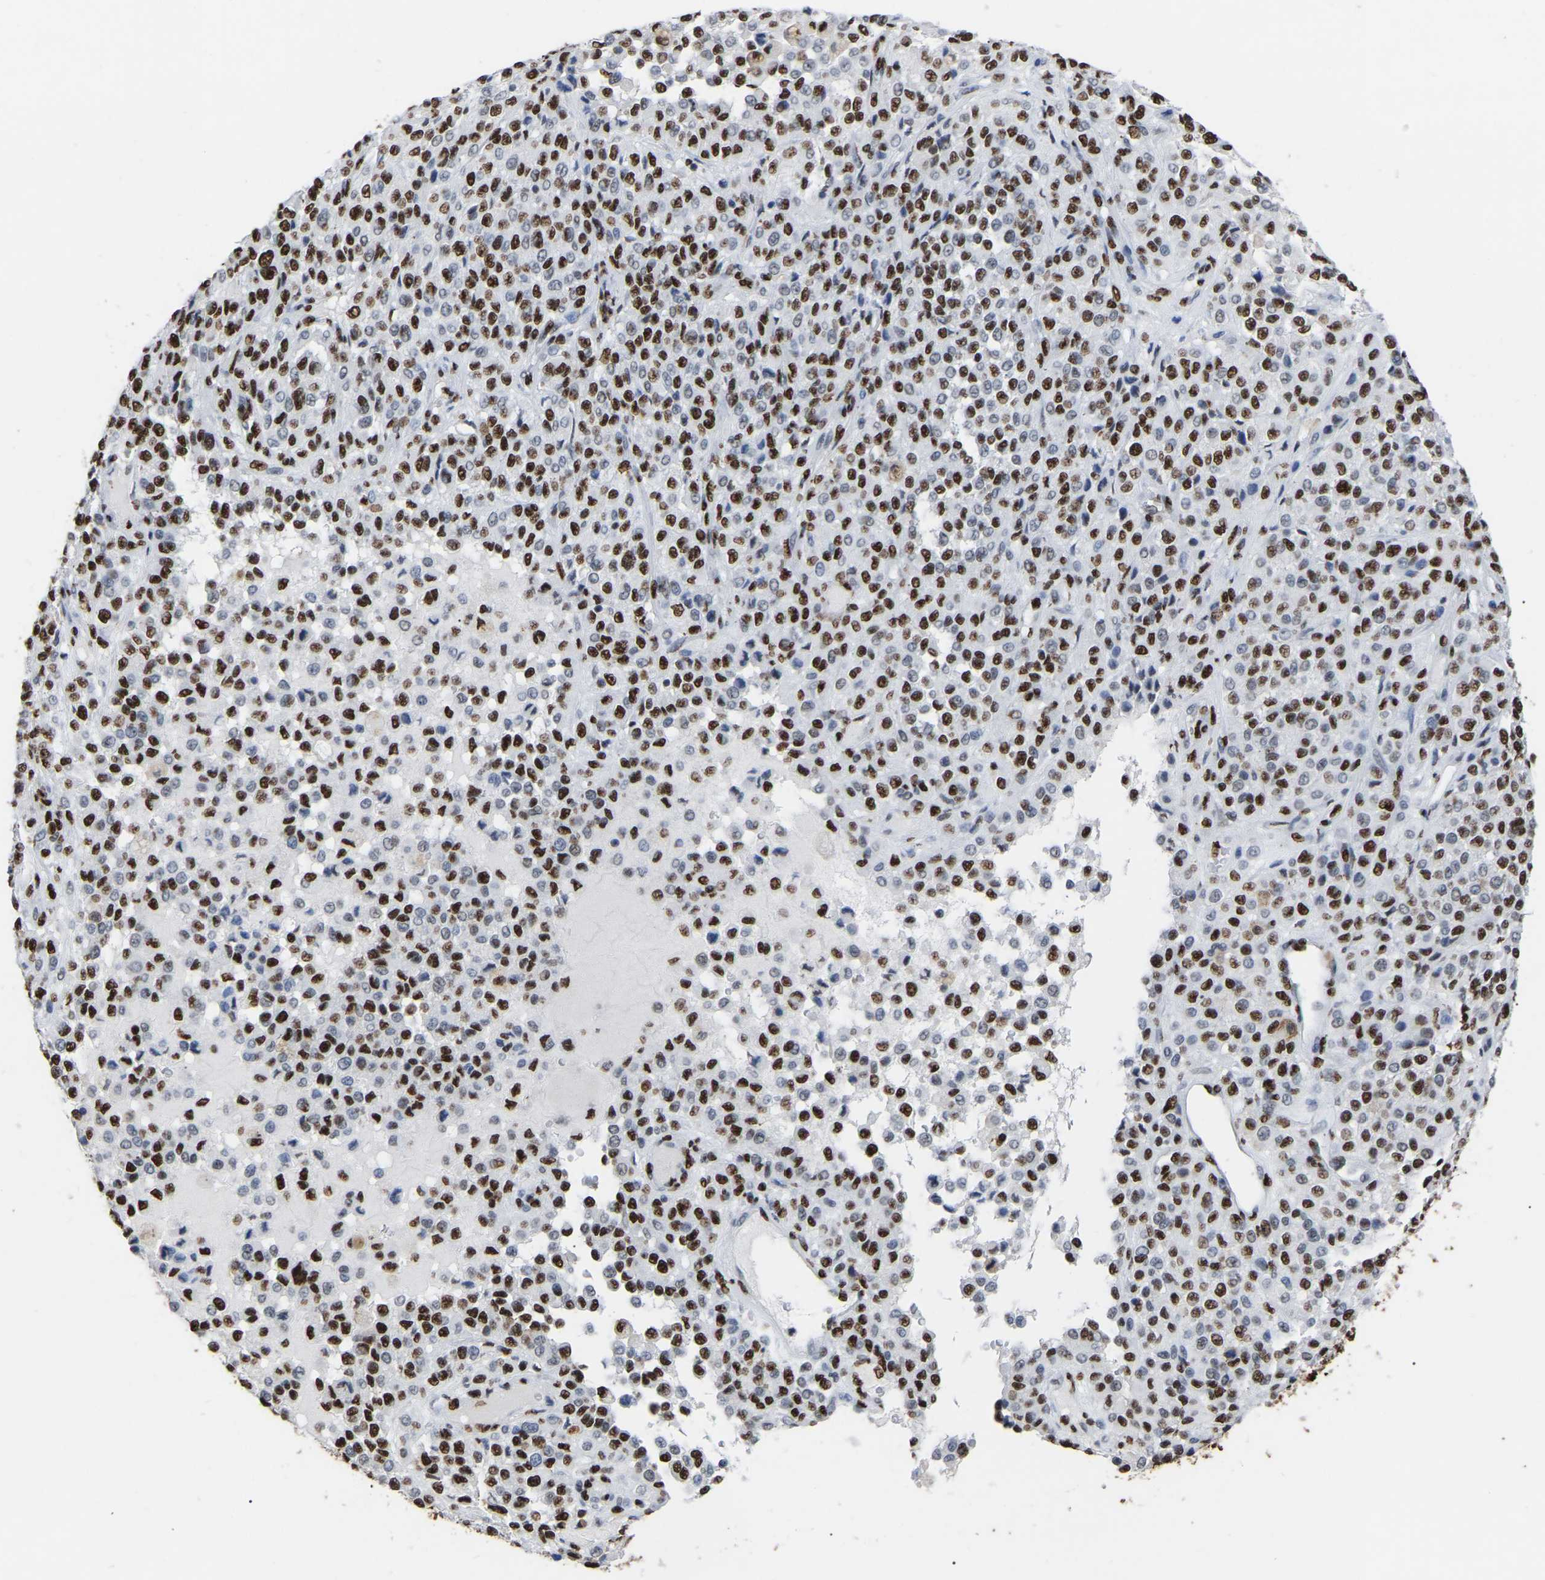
{"staining": {"intensity": "strong", "quantity": ">75%", "location": "nuclear"}, "tissue": "melanoma", "cell_type": "Tumor cells", "image_type": "cancer", "snomed": [{"axis": "morphology", "description": "Malignant melanoma, Metastatic site"}, {"axis": "topography", "description": "Pancreas"}], "caption": "Melanoma was stained to show a protein in brown. There is high levels of strong nuclear expression in approximately >75% of tumor cells.", "gene": "RBL2", "patient": {"sex": "female", "age": 30}}